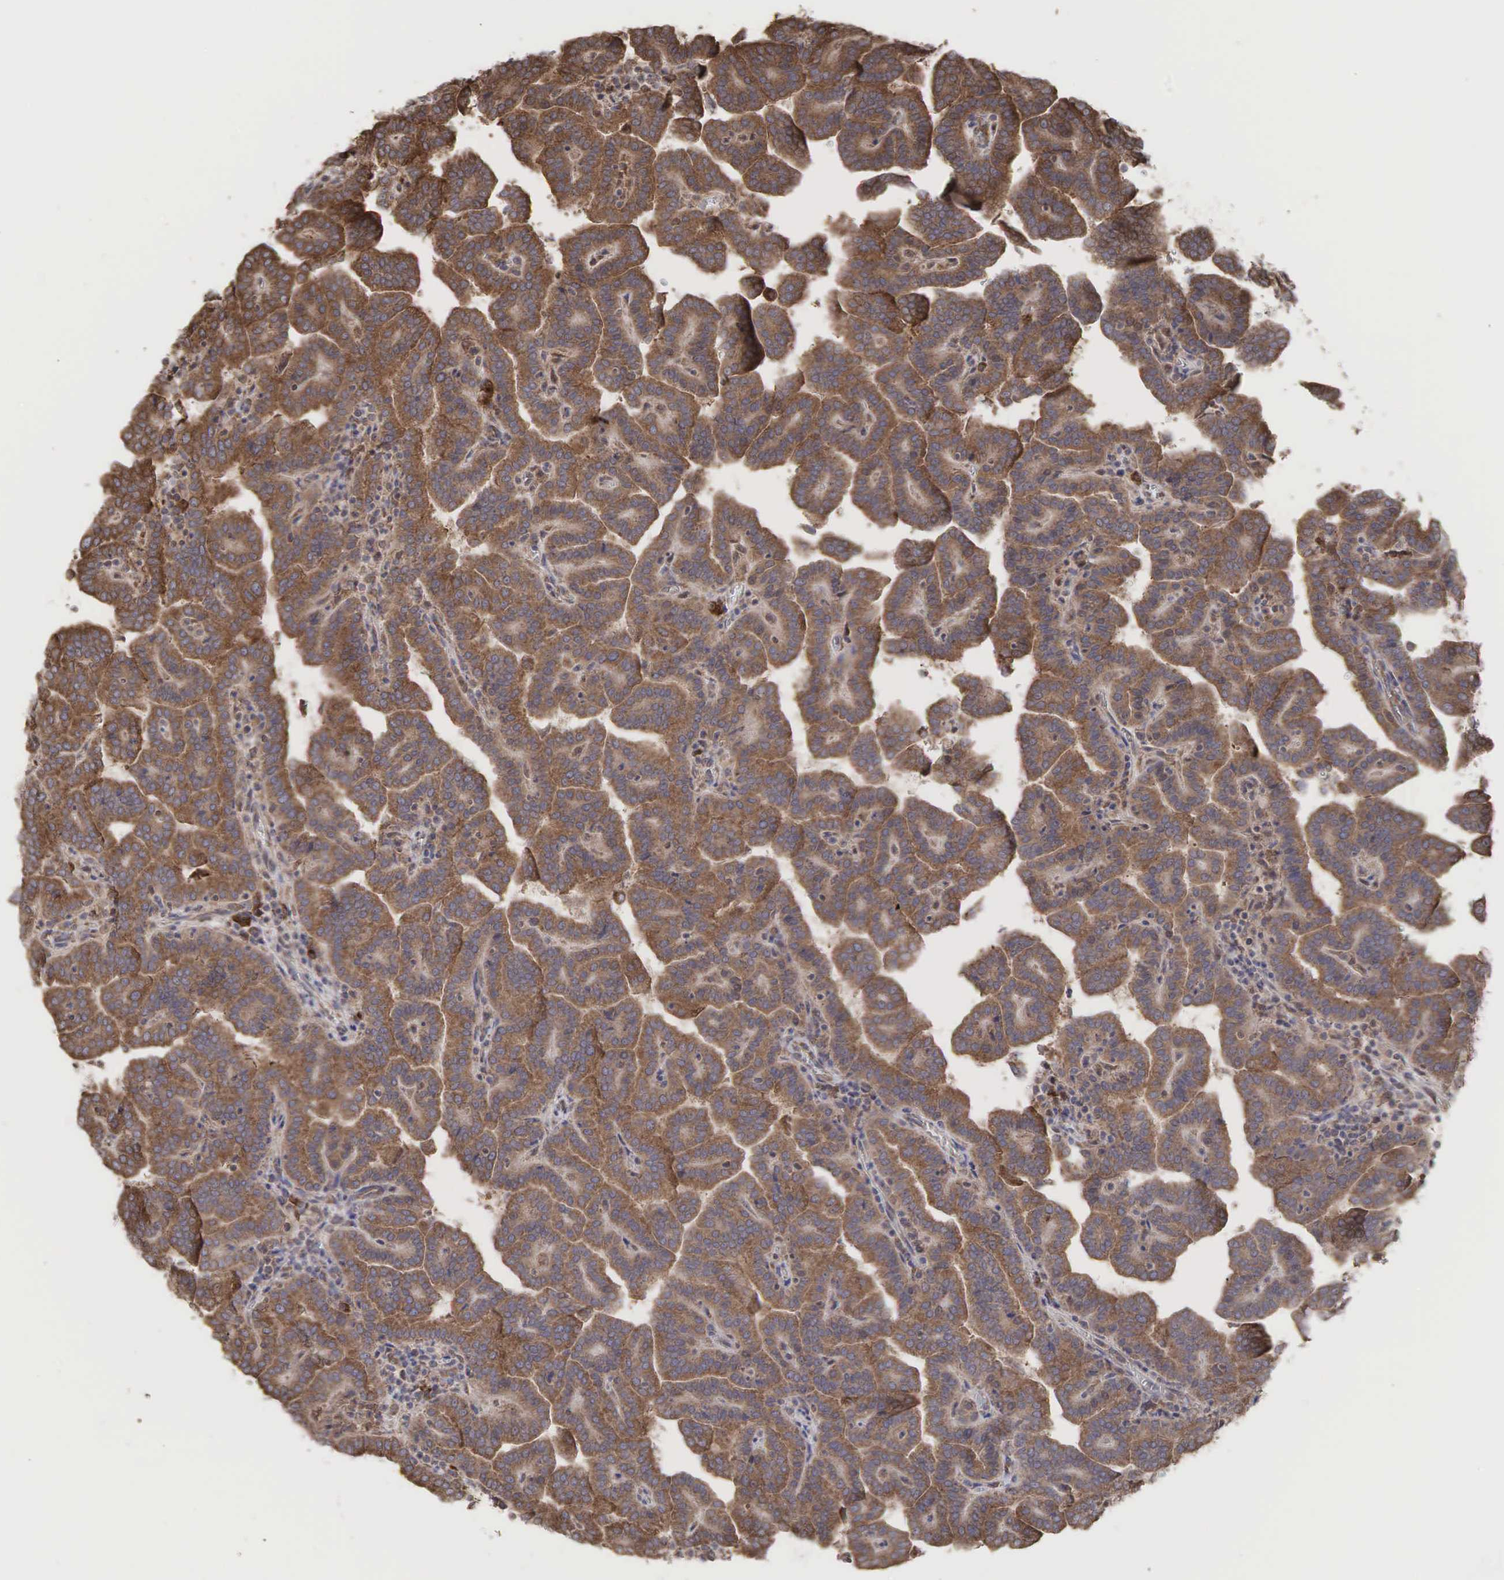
{"staining": {"intensity": "moderate", "quantity": ">75%", "location": "cytoplasmic/membranous"}, "tissue": "renal cancer", "cell_type": "Tumor cells", "image_type": "cancer", "snomed": [{"axis": "morphology", "description": "Adenocarcinoma, NOS"}, {"axis": "topography", "description": "Kidney"}], "caption": "Immunohistochemistry (DAB) staining of human renal cancer displays moderate cytoplasmic/membranous protein expression in about >75% of tumor cells.", "gene": "PABPC5", "patient": {"sex": "male", "age": 61}}